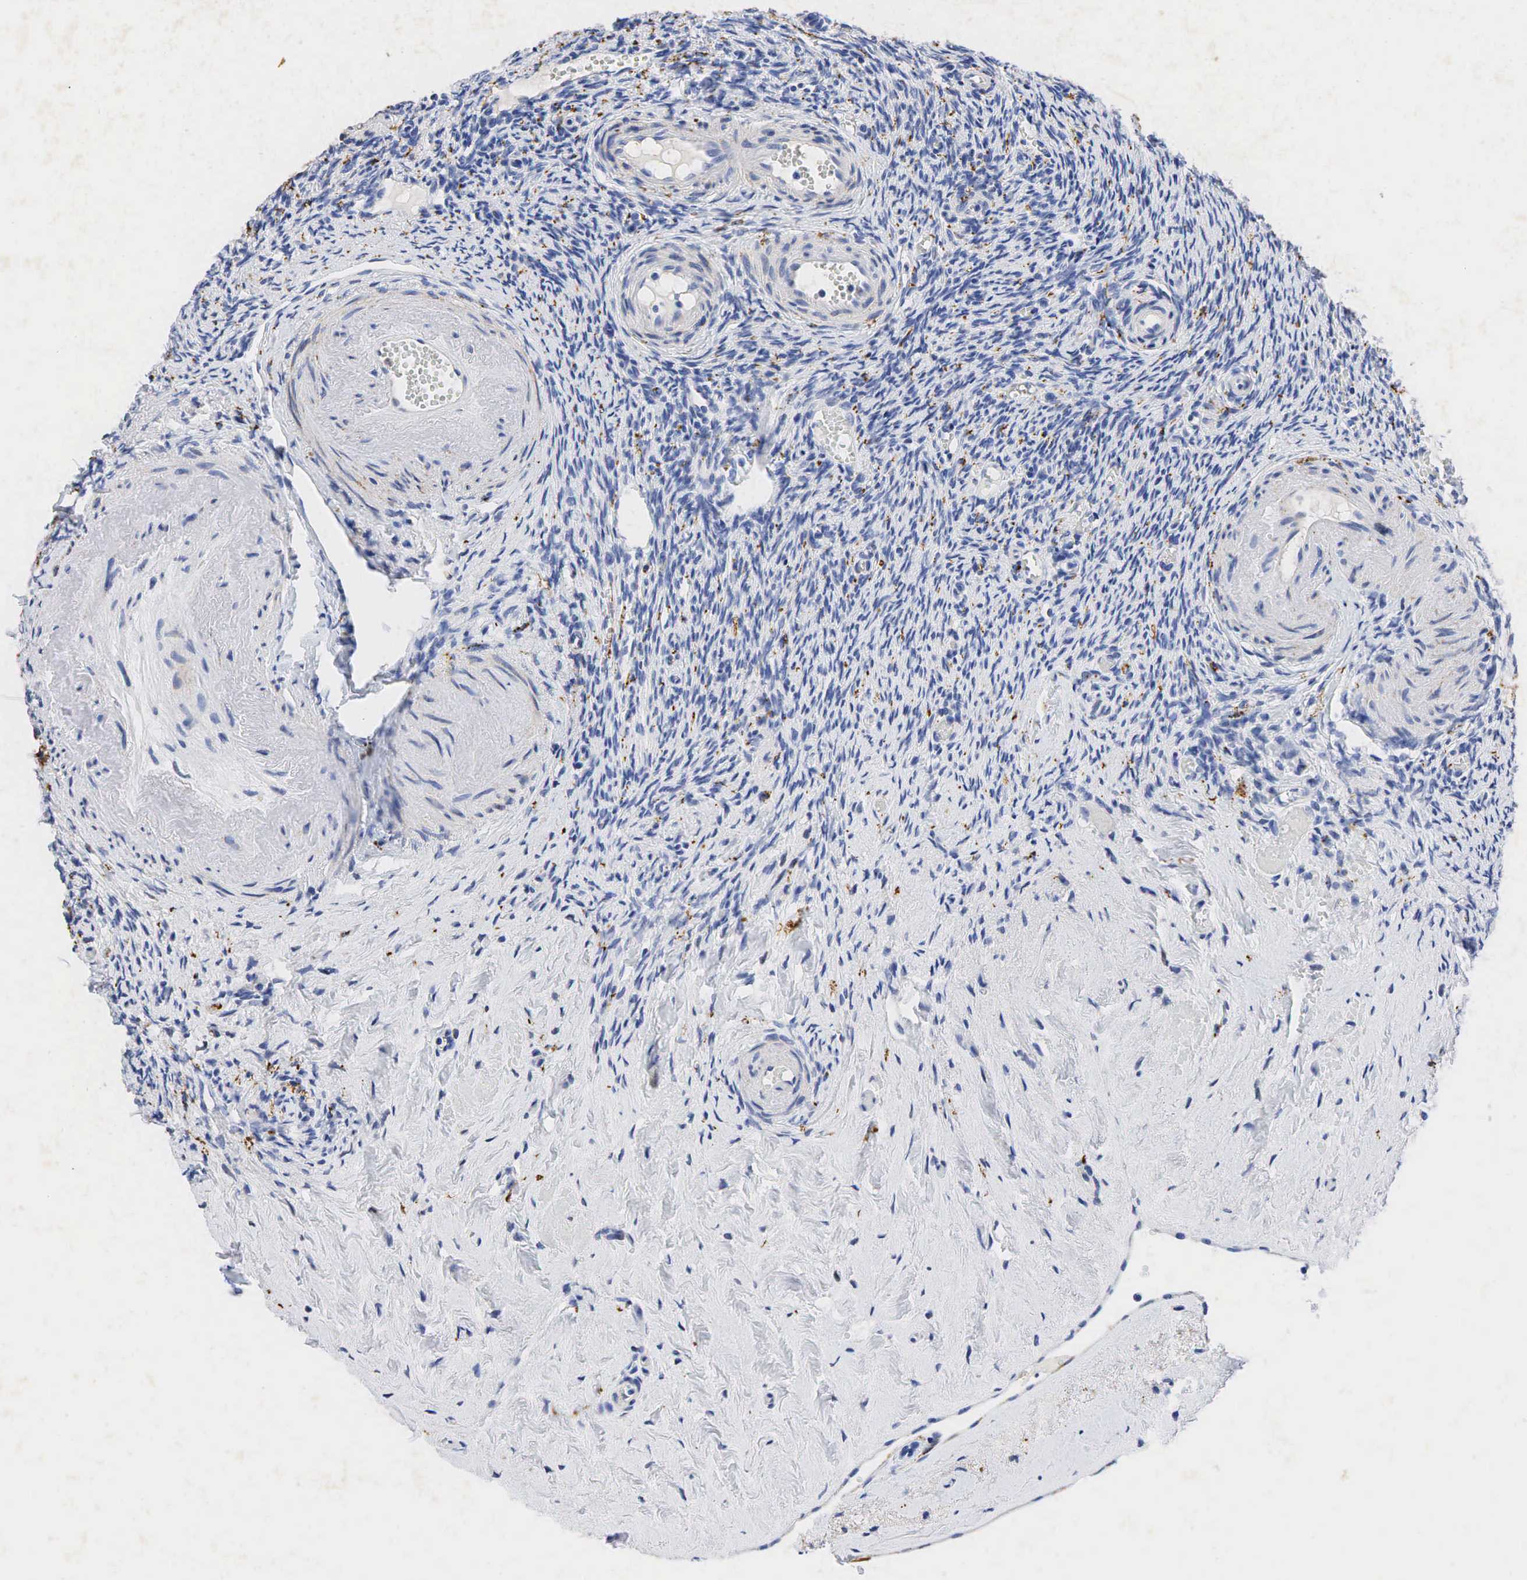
{"staining": {"intensity": "moderate", "quantity": "<25%", "location": "cytoplasmic/membranous"}, "tissue": "ovary", "cell_type": "Ovarian stroma cells", "image_type": "normal", "snomed": [{"axis": "morphology", "description": "Normal tissue, NOS"}, {"axis": "topography", "description": "Ovary"}], "caption": "Protein staining of benign ovary displays moderate cytoplasmic/membranous staining in approximately <25% of ovarian stroma cells.", "gene": "SYP", "patient": {"sex": "female", "age": 63}}